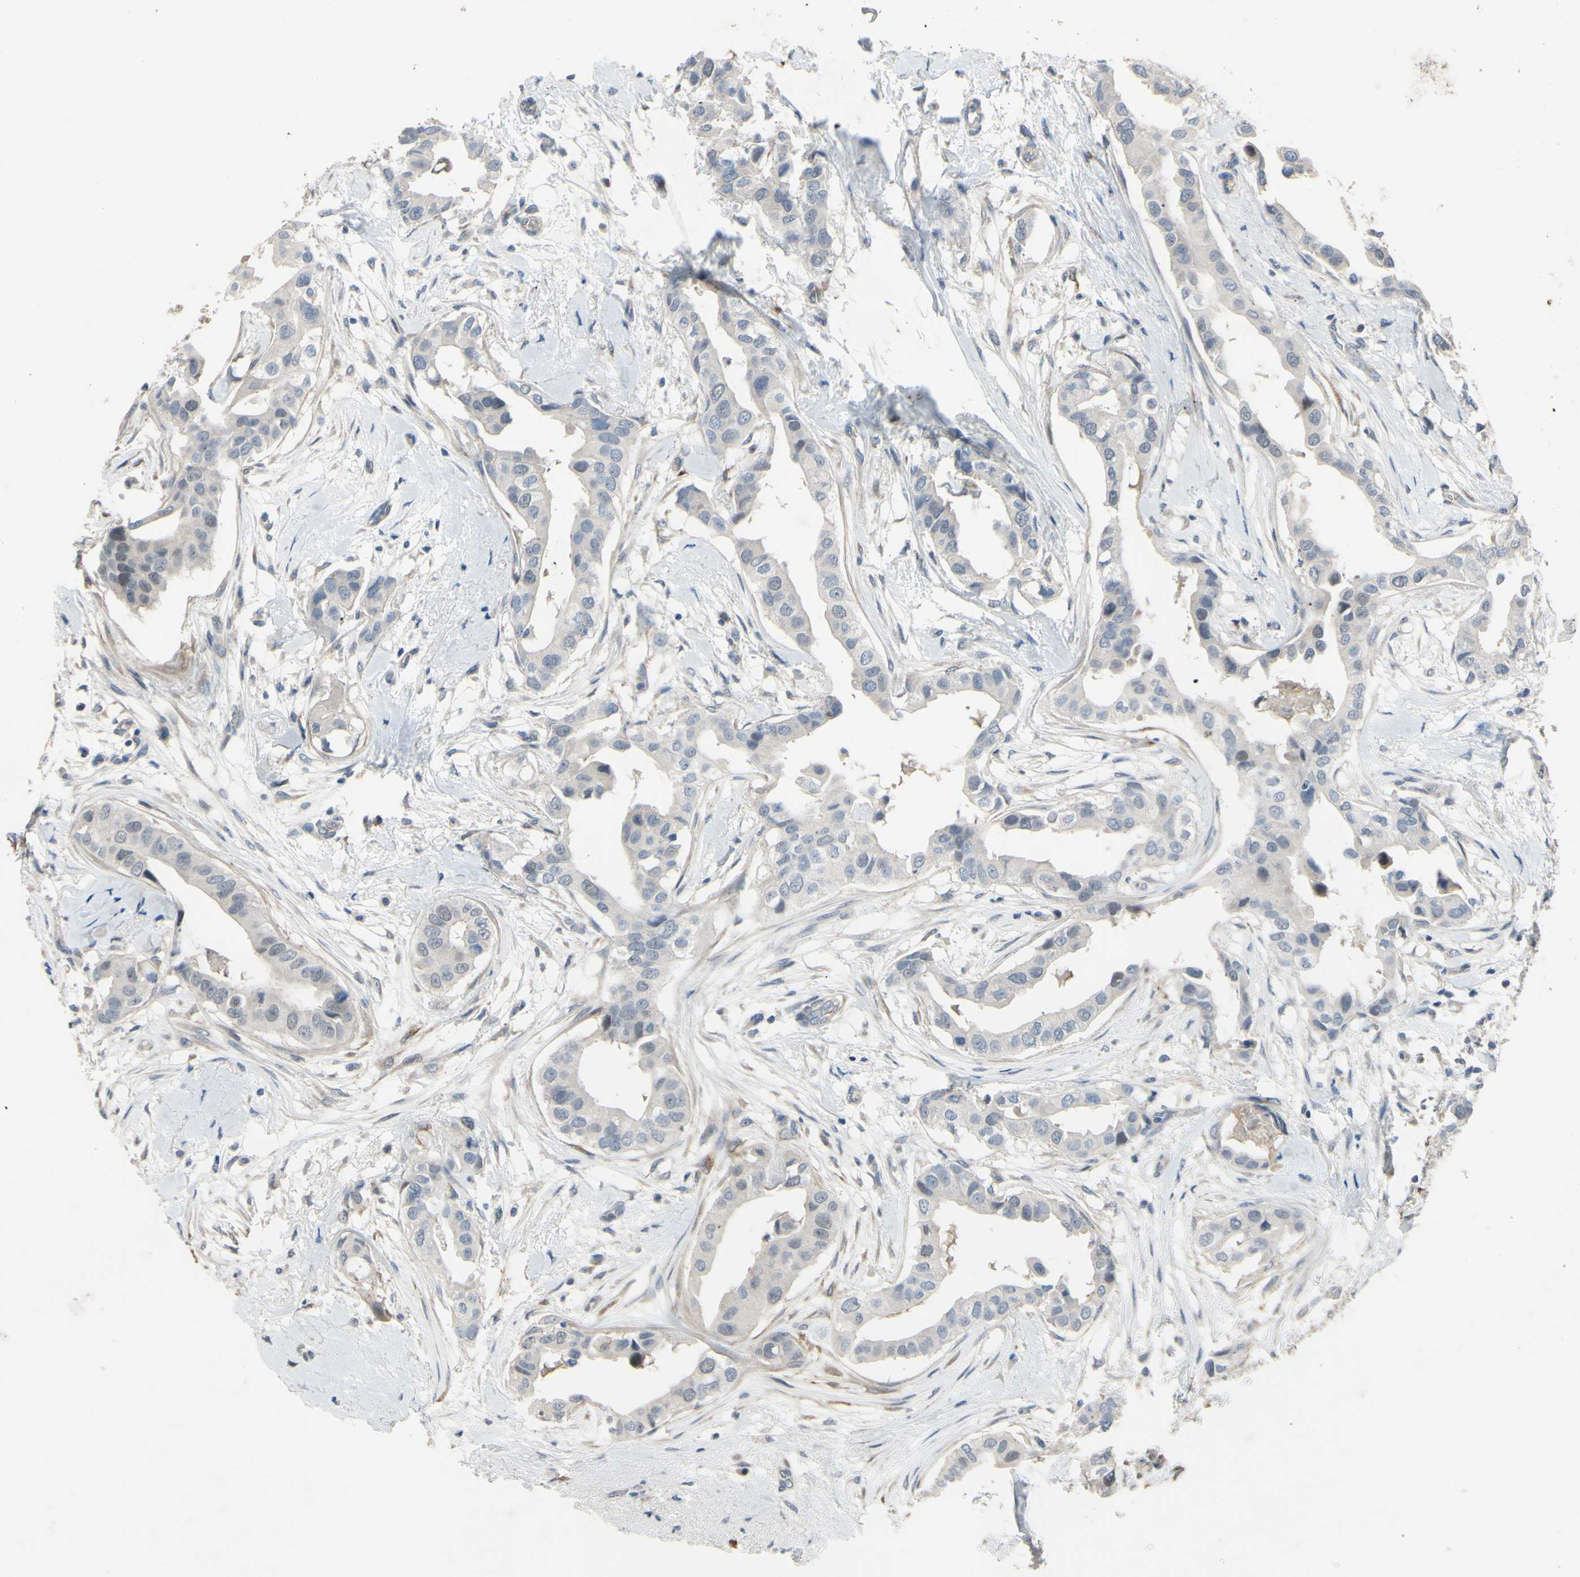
{"staining": {"intensity": "negative", "quantity": "none", "location": "none"}, "tissue": "breast cancer", "cell_type": "Tumor cells", "image_type": "cancer", "snomed": [{"axis": "morphology", "description": "Duct carcinoma"}, {"axis": "topography", "description": "Breast"}], "caption": "An image of human breast cancer (infiltrating ductal carcinoma) is negative for staining in tumor cells. Nuclei are stained in blue.", "gene": "LHX9", "patient": {"sex": "female", "age": 40}}